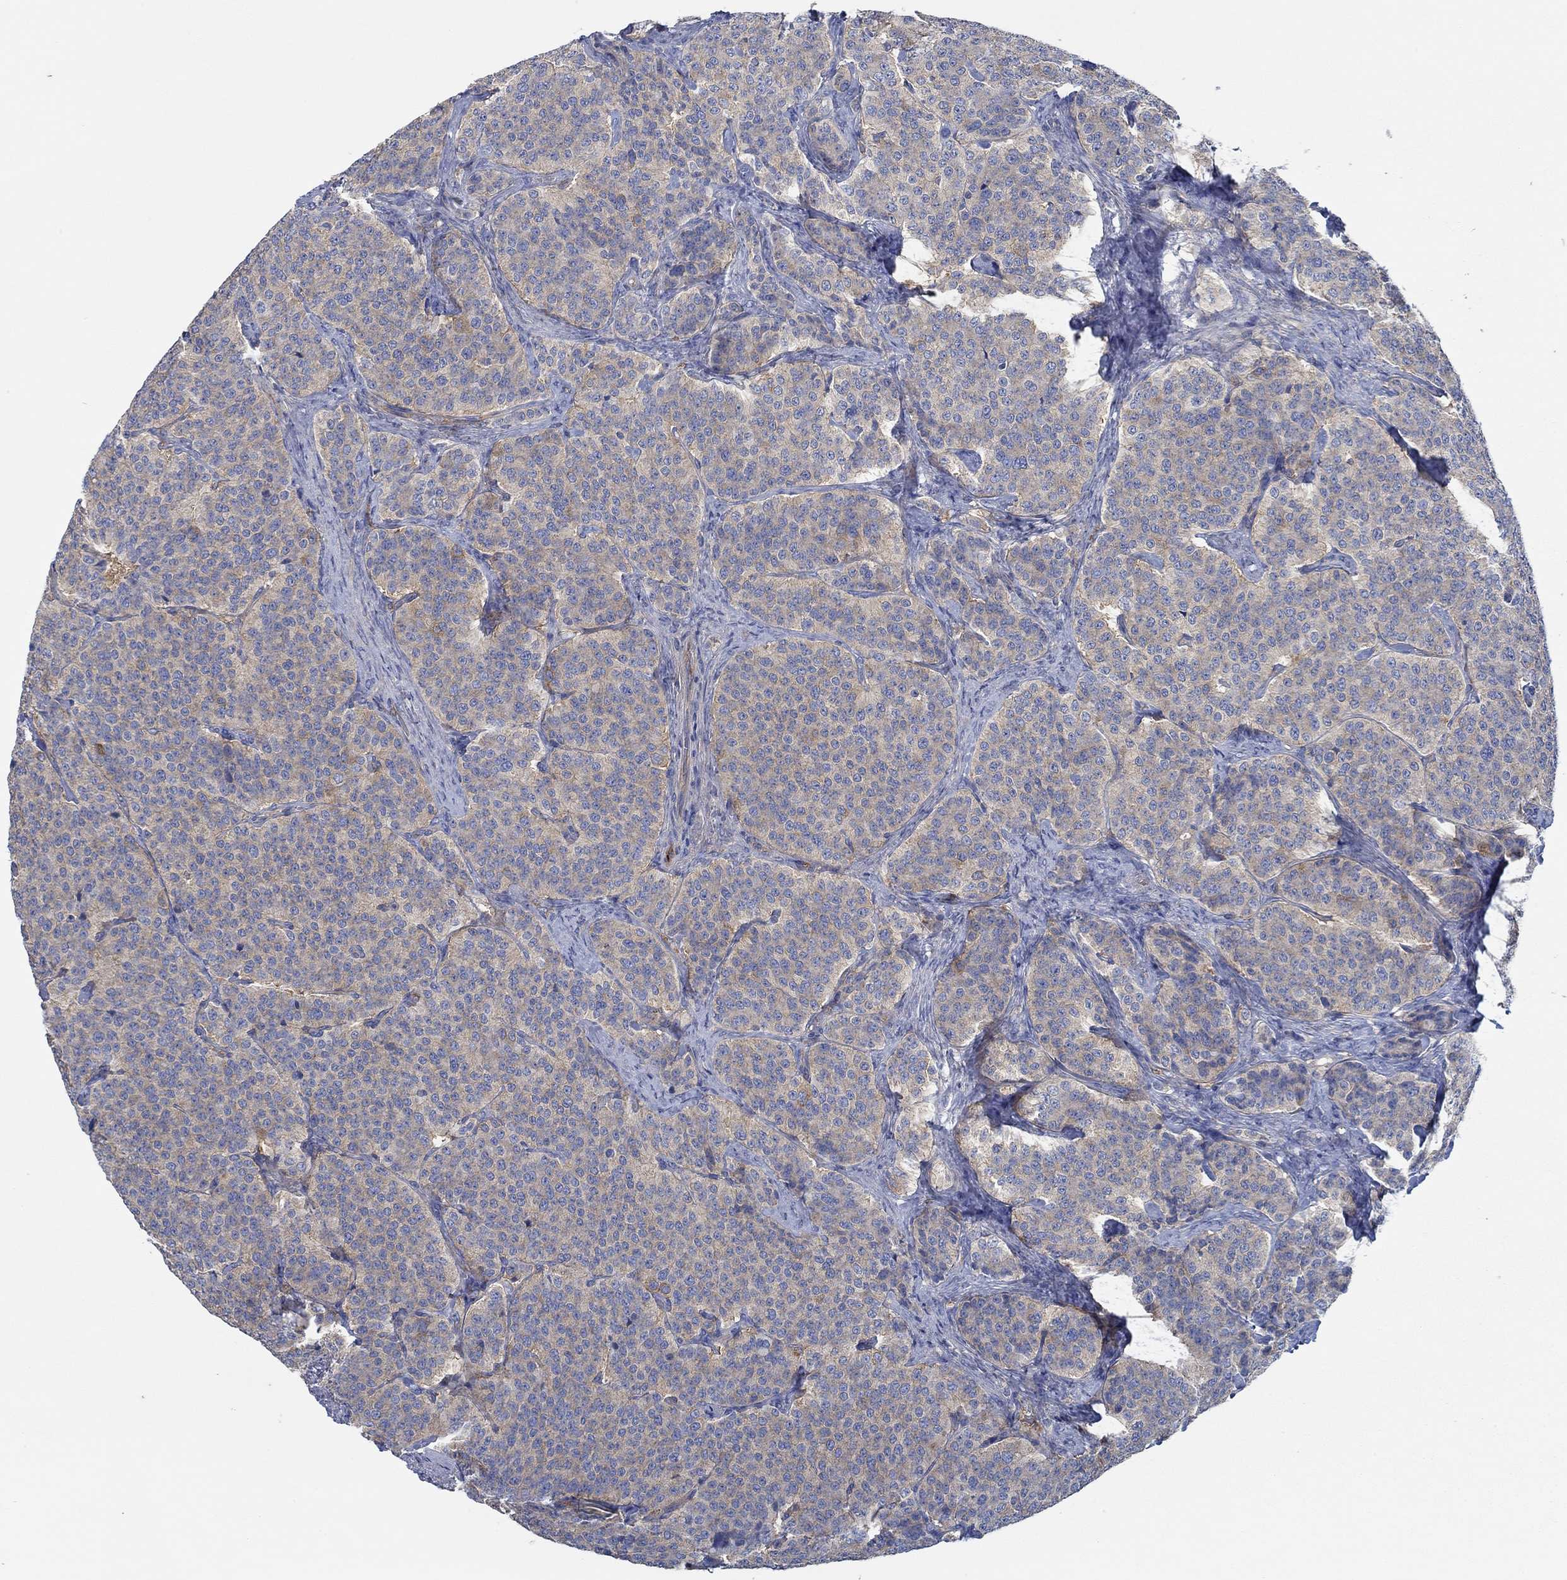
{"staining": {"intensity": "weak", "quantity": ">75%", "location": "cytoplasmic/membranous"}, "tissue": "carcinoid", "cell_type": "Tumor cells", "image_type": "cancer", "snomed": [{"axis": "morphology", "description": "Carcinoid, malignant, NOS"}, {"axis": "topography", "description": "Small intestine"}], "caption": "Brown immunohistochemical staining in human malignant carcinoid shows weak cytoplasmic/membranous staining in approximately >75% of tumor cells.", "gene": "SPAG9", "patient": {"sex": "female", "age": 58}}